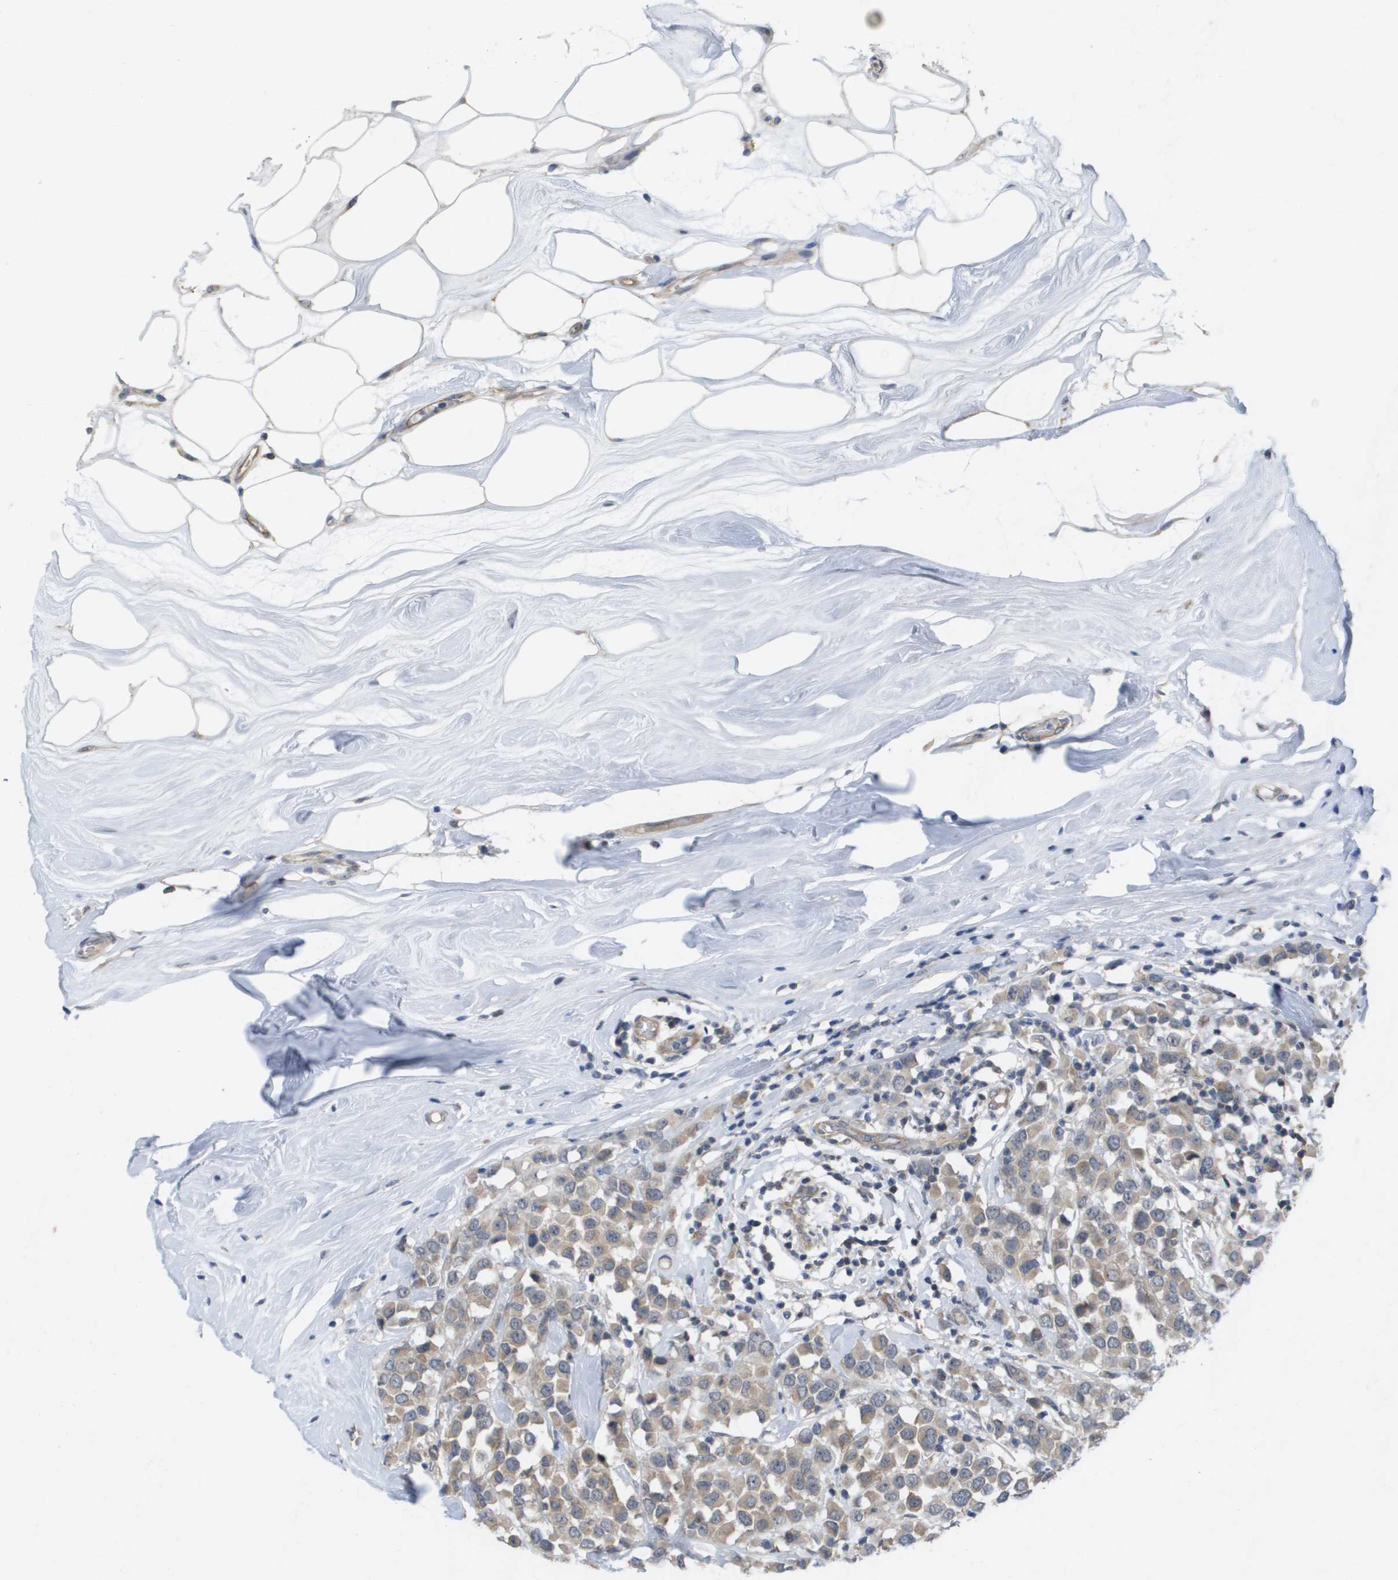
{"staining": {"intensity": "weak", "quantity": ">75%", "location": "cytoplasmic/membranous"}, "tissue": "breast cancer", "cell_type": "Tumor cells", "image_type": "cancer", "snomed": [{"axis": "morphology", "description": "Duct carcinoma"}, {"axis": "topography", "description": "Breast"}], "caption": "This is an image of immunohistochemistry (IHC) staining of intraductal carcinoma (breast), which shows weak staining in the cytoplasmic/membranous of tumor cells.", "gene": "MTARC2", "patient": {"sex": "female", "age": 61}}